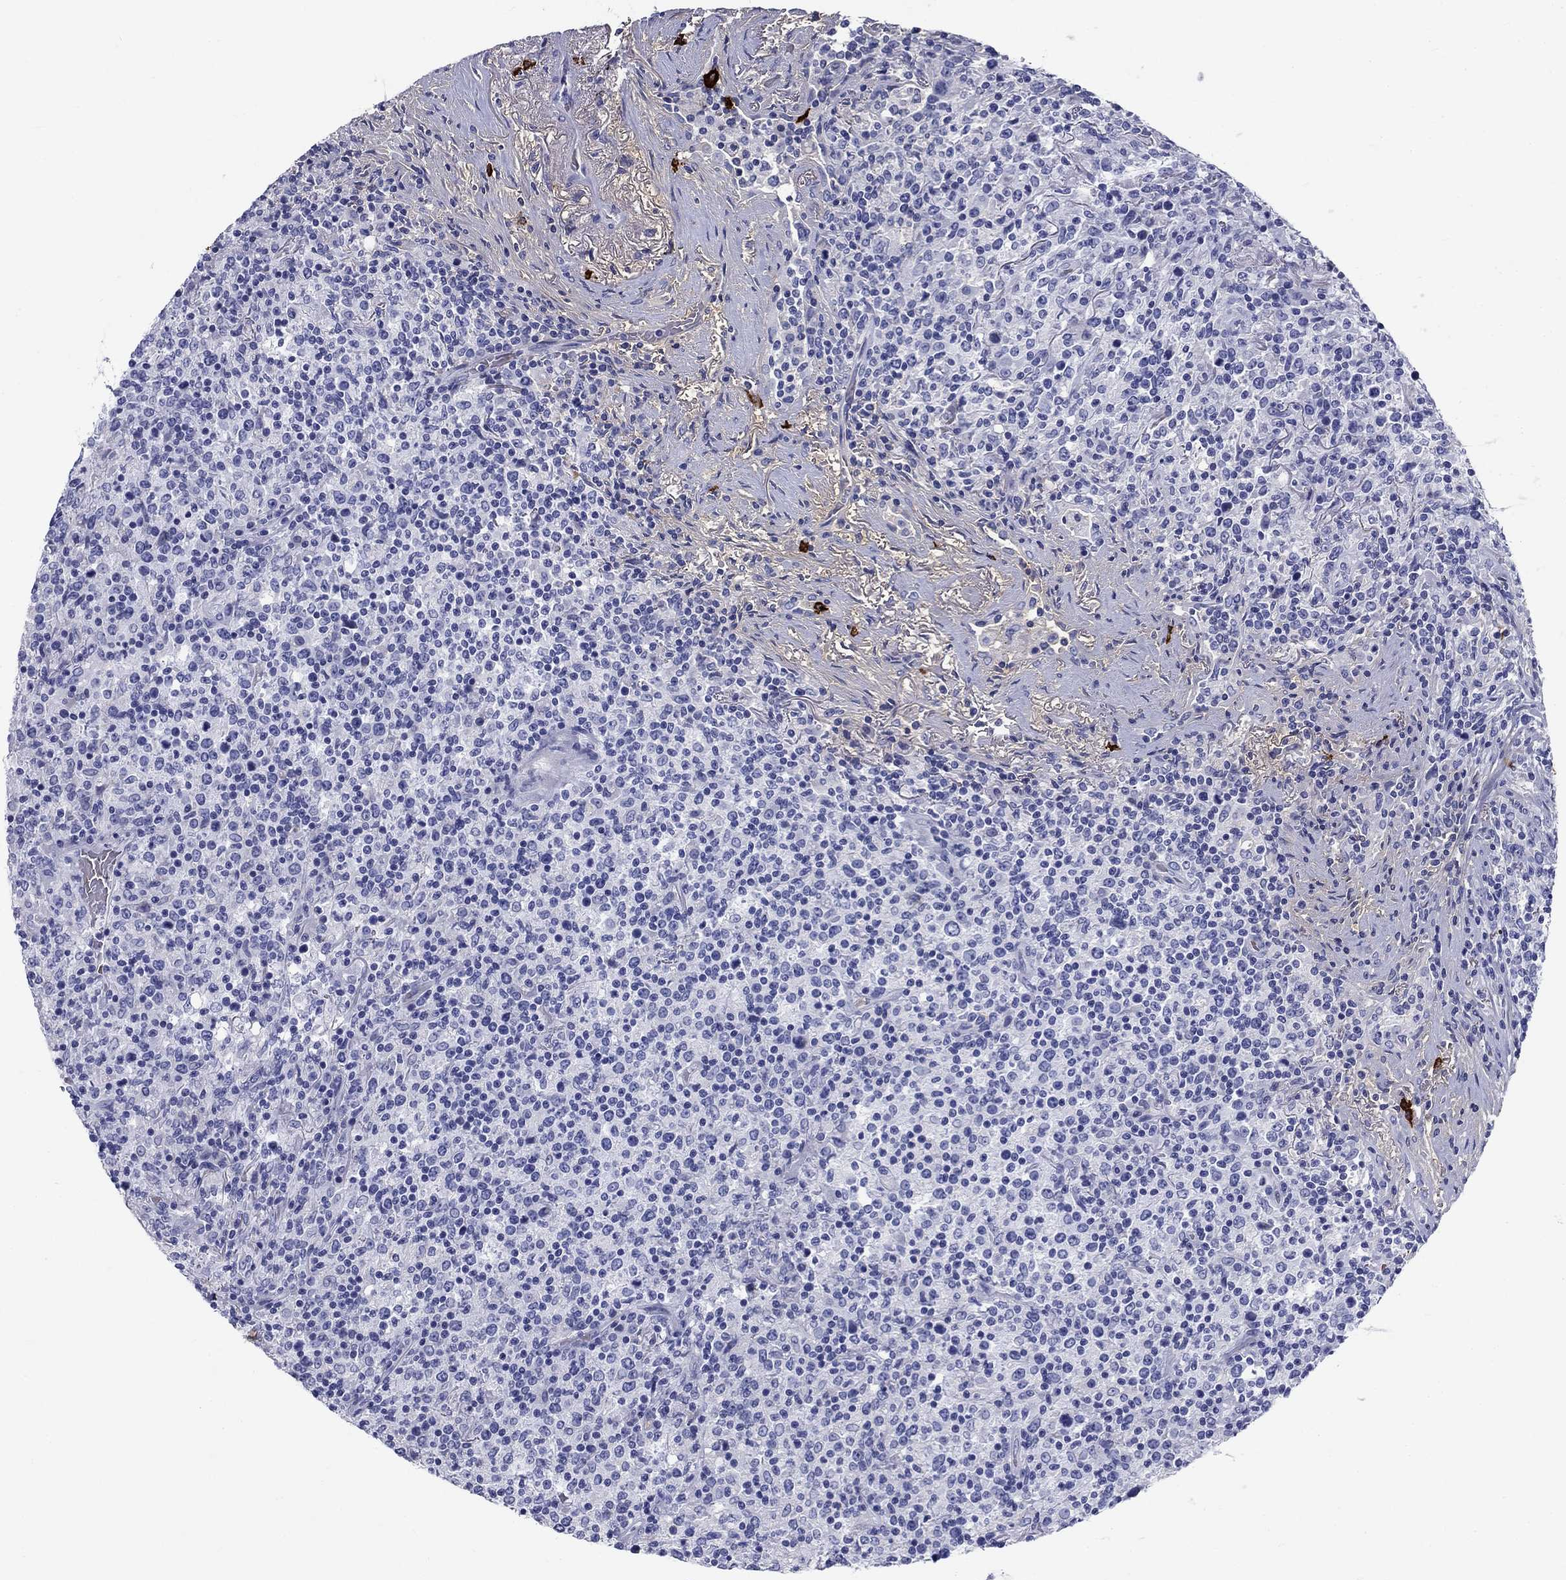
{"staining": {"intensity": "negative", "quantity": "none", "location": "none"}, "tissue": "lymphoma", "cell_type": "Tumor cells", "image_type": "cancer", "snomed": [{"axis": "morphology", "description": "Malignant lymphoma, non-Hodgkin's type, High grade"}, {"axis": "topography", "description": "Lung"}], "caption": "Immunohistochemical staining of human lymphoma demonstrates no significant expression in tumor cells. (Immunohistochemistry, brightfield microscopy, high magnification).", "gene": "CD40LG", "patient": {"sex": "male", "age": 79}}